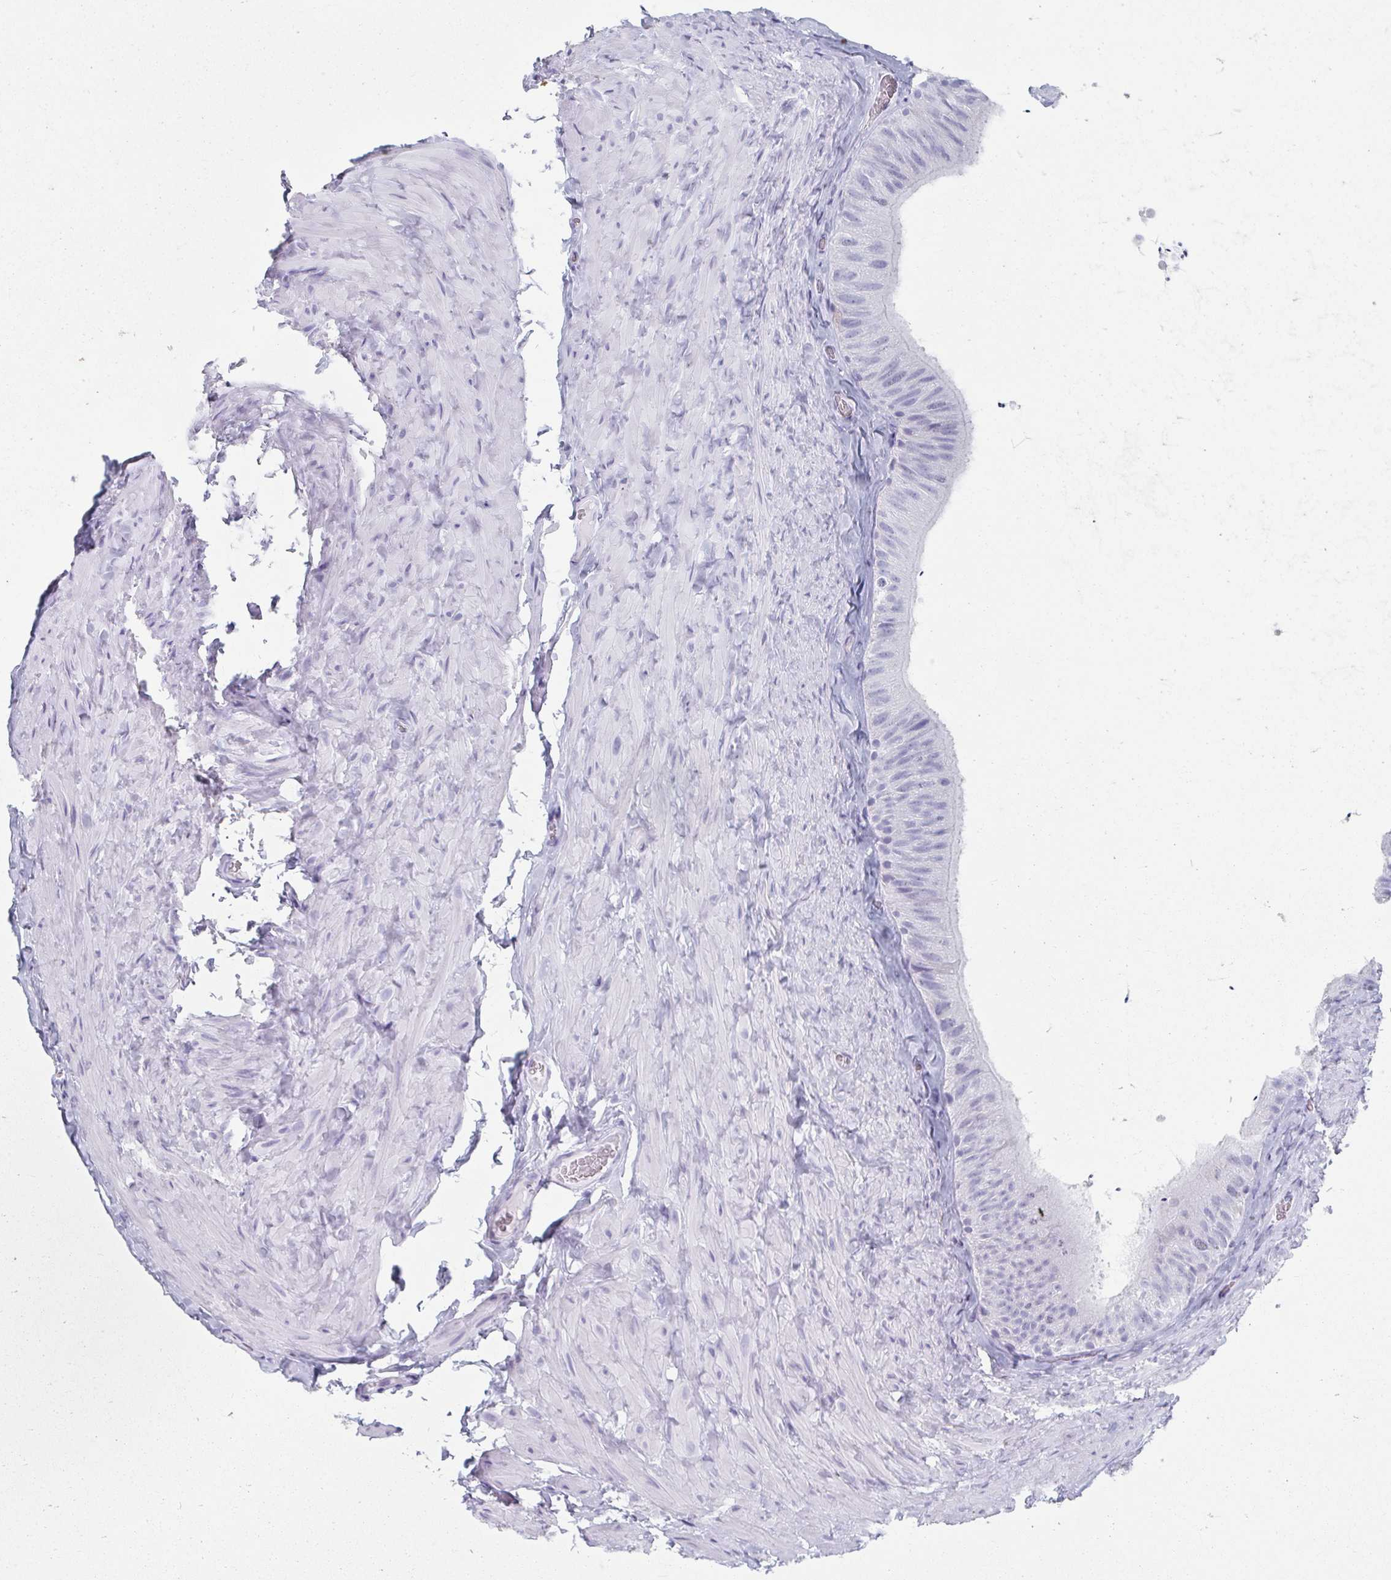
{"staining": {"intensity": "negative", "quantity": "none", "location": "none"}, "tissue": "epididymis", "cell_type": "Glandular cells", "image_type": "normal", "snomed": [{"axis": "morphology", "description": "Normal tissue, NOS"}, {"axis": "topography", "description": "Epididymis, spermatic cord, NOS"}, {"axis": "topography", "description": "Epididymis"}], "caption": "Glandular cells show no significant protein positivity in unremarkable epididymis. Nuclei are stained in blue.", "gene": "GHRL", "patient": {"sex": "male", "age": 31}}